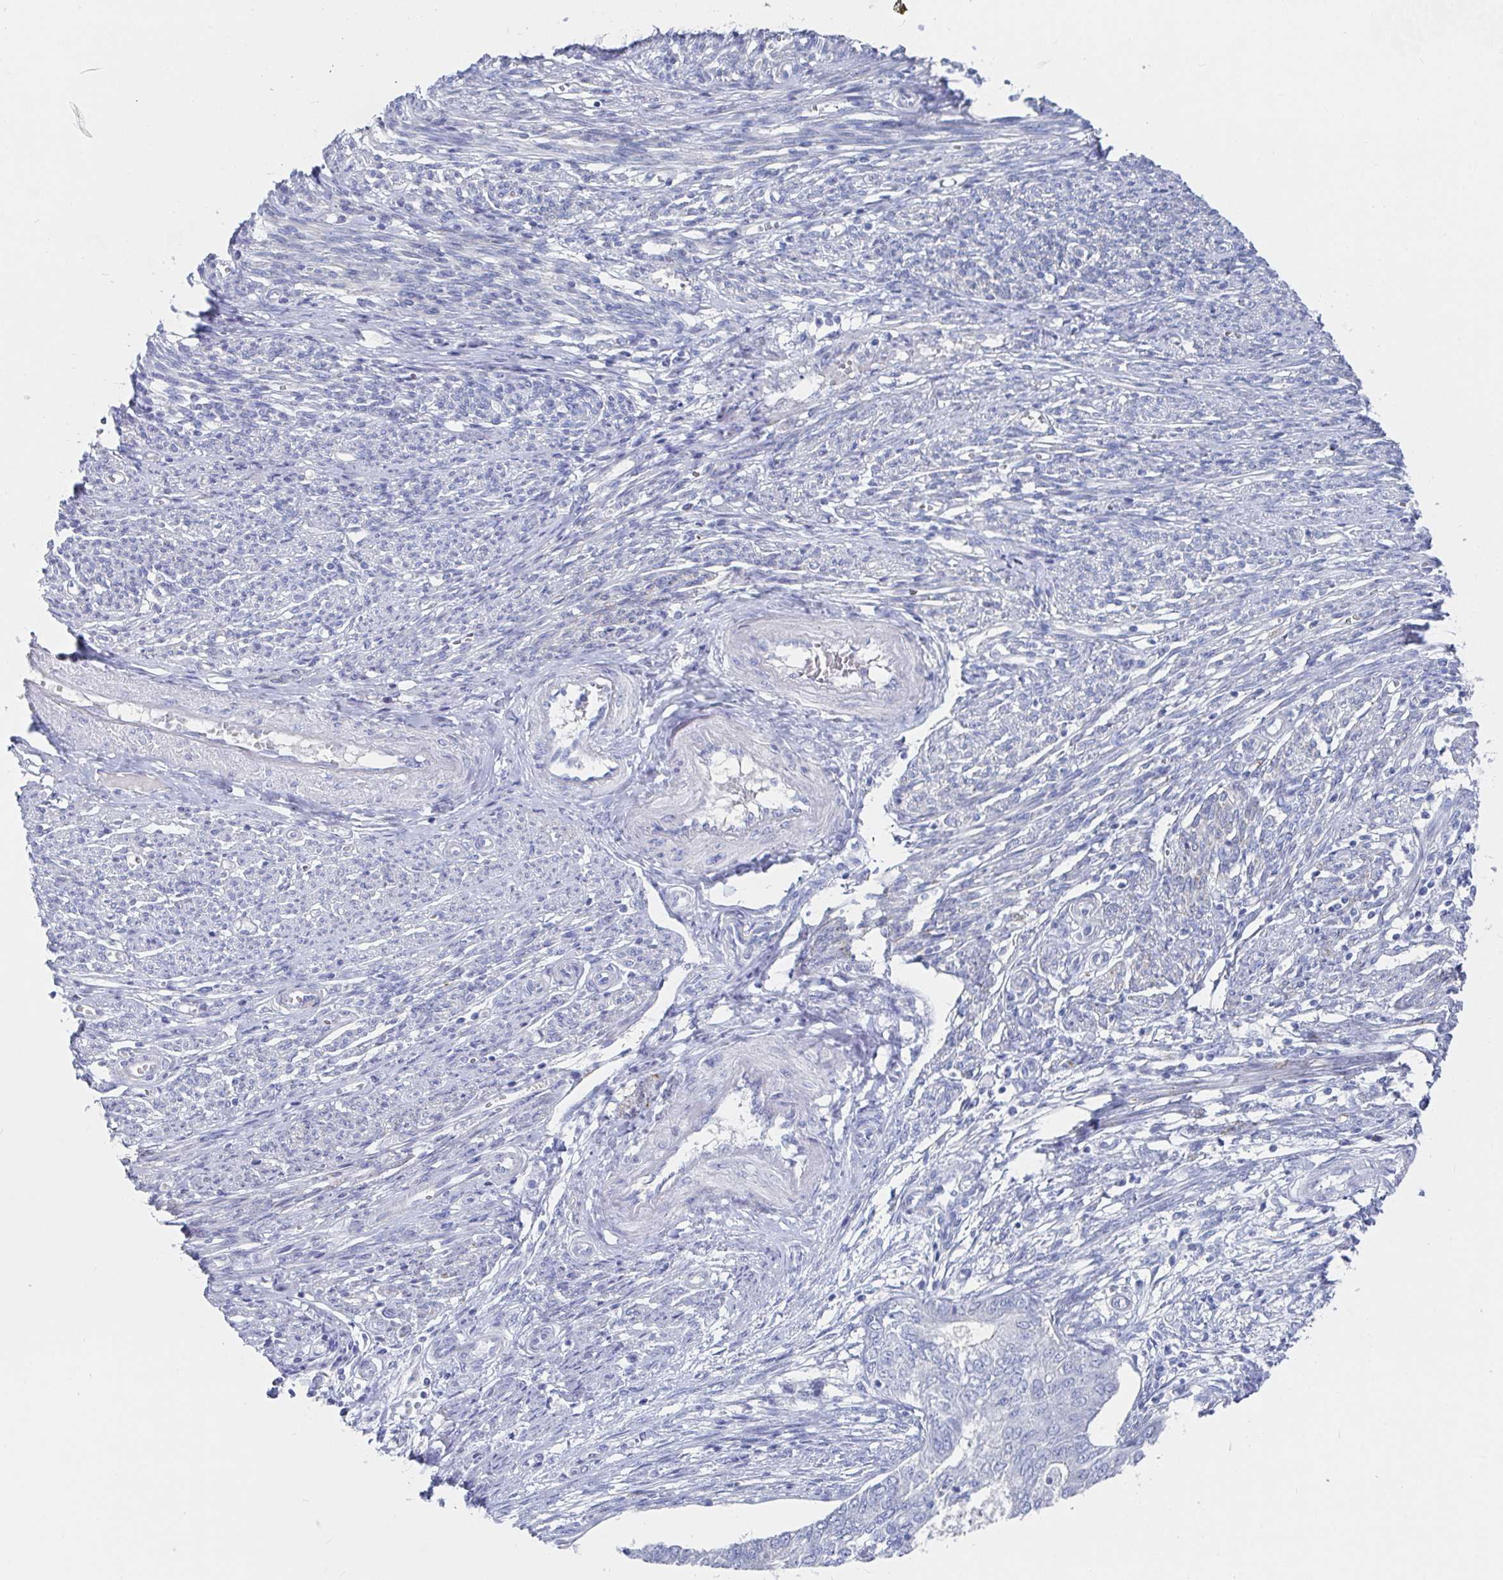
{"staining": {"intensity": "negative", "quantity": "none", "location": "none"}, "tissue": "endometrial cancer", "cell_type": "Tumor cells", "image_type": "cancer", "snomed": [{"axis": "morphology", "description": "Adenocarcinoma, NOS"}, {"axis": "topography", "description": "Endometrium"}], "caption": "This is an immunohistochemistry photomicrograph of endometrial cancer. There is no expression in tumor cells.", "gene": "ZNF430", "patient": {"sex": "female", "age": 62}}